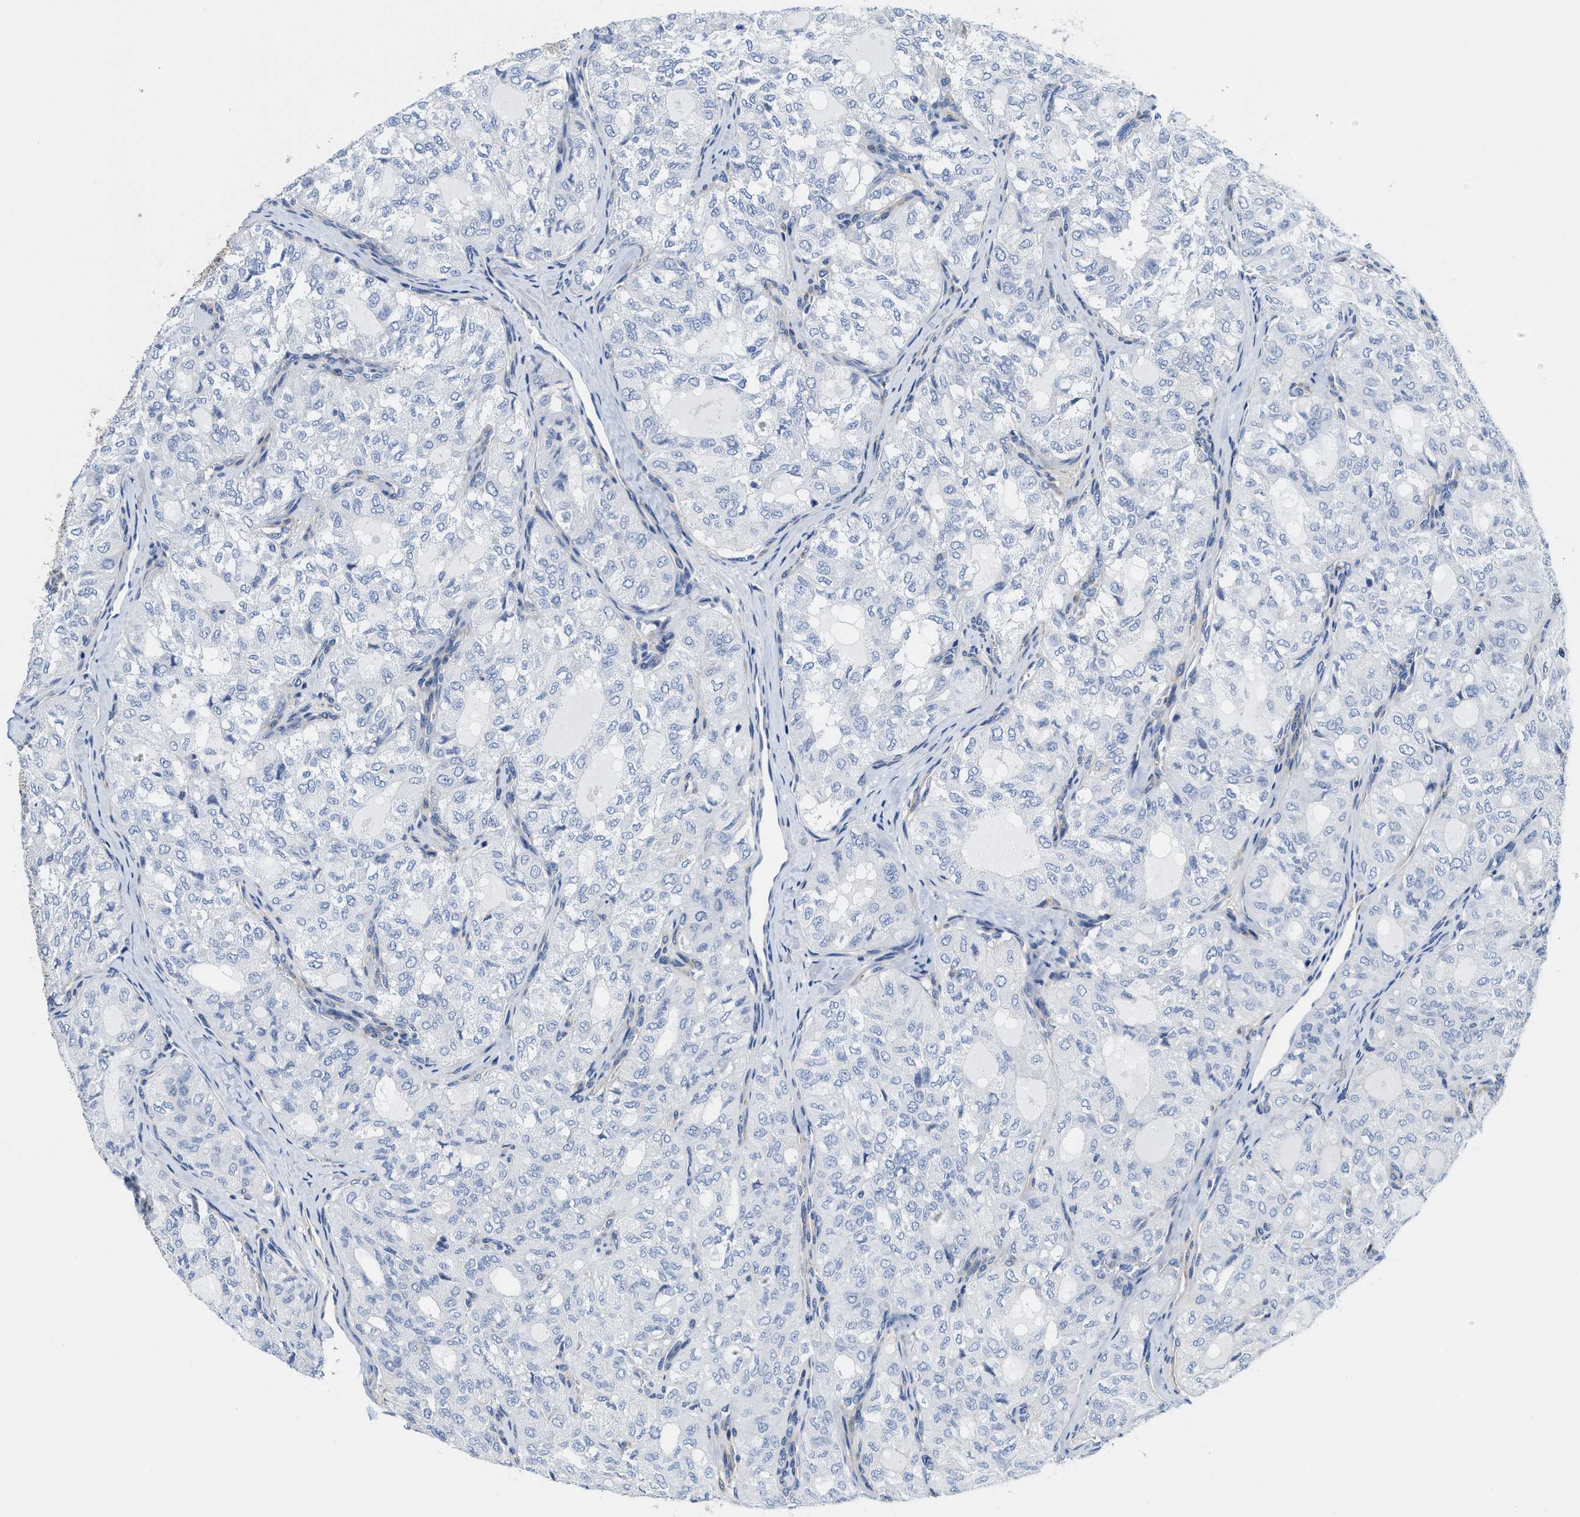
{"staining": {"intensity": "negative", "quantity": "none", "location": "none"}, "tissue": "thyroid cancer", "cell_type": "Tumor cells", "image_type": "cancer", "snomed": [{"axis": "morphology", "description": "Follicular adenoma carcinoma, NOS"}, {"axis": "topography", "description": "Thyroid gland"}], "caption": "Protein analysis of thyroid cancer exhibits no significant staining in tumor cells. (Immunohistochemistry (ihc), brightfield microscopy, high magnification).", "gene": "DSCAM", "patient": {"sex": "male", "age": 75}}